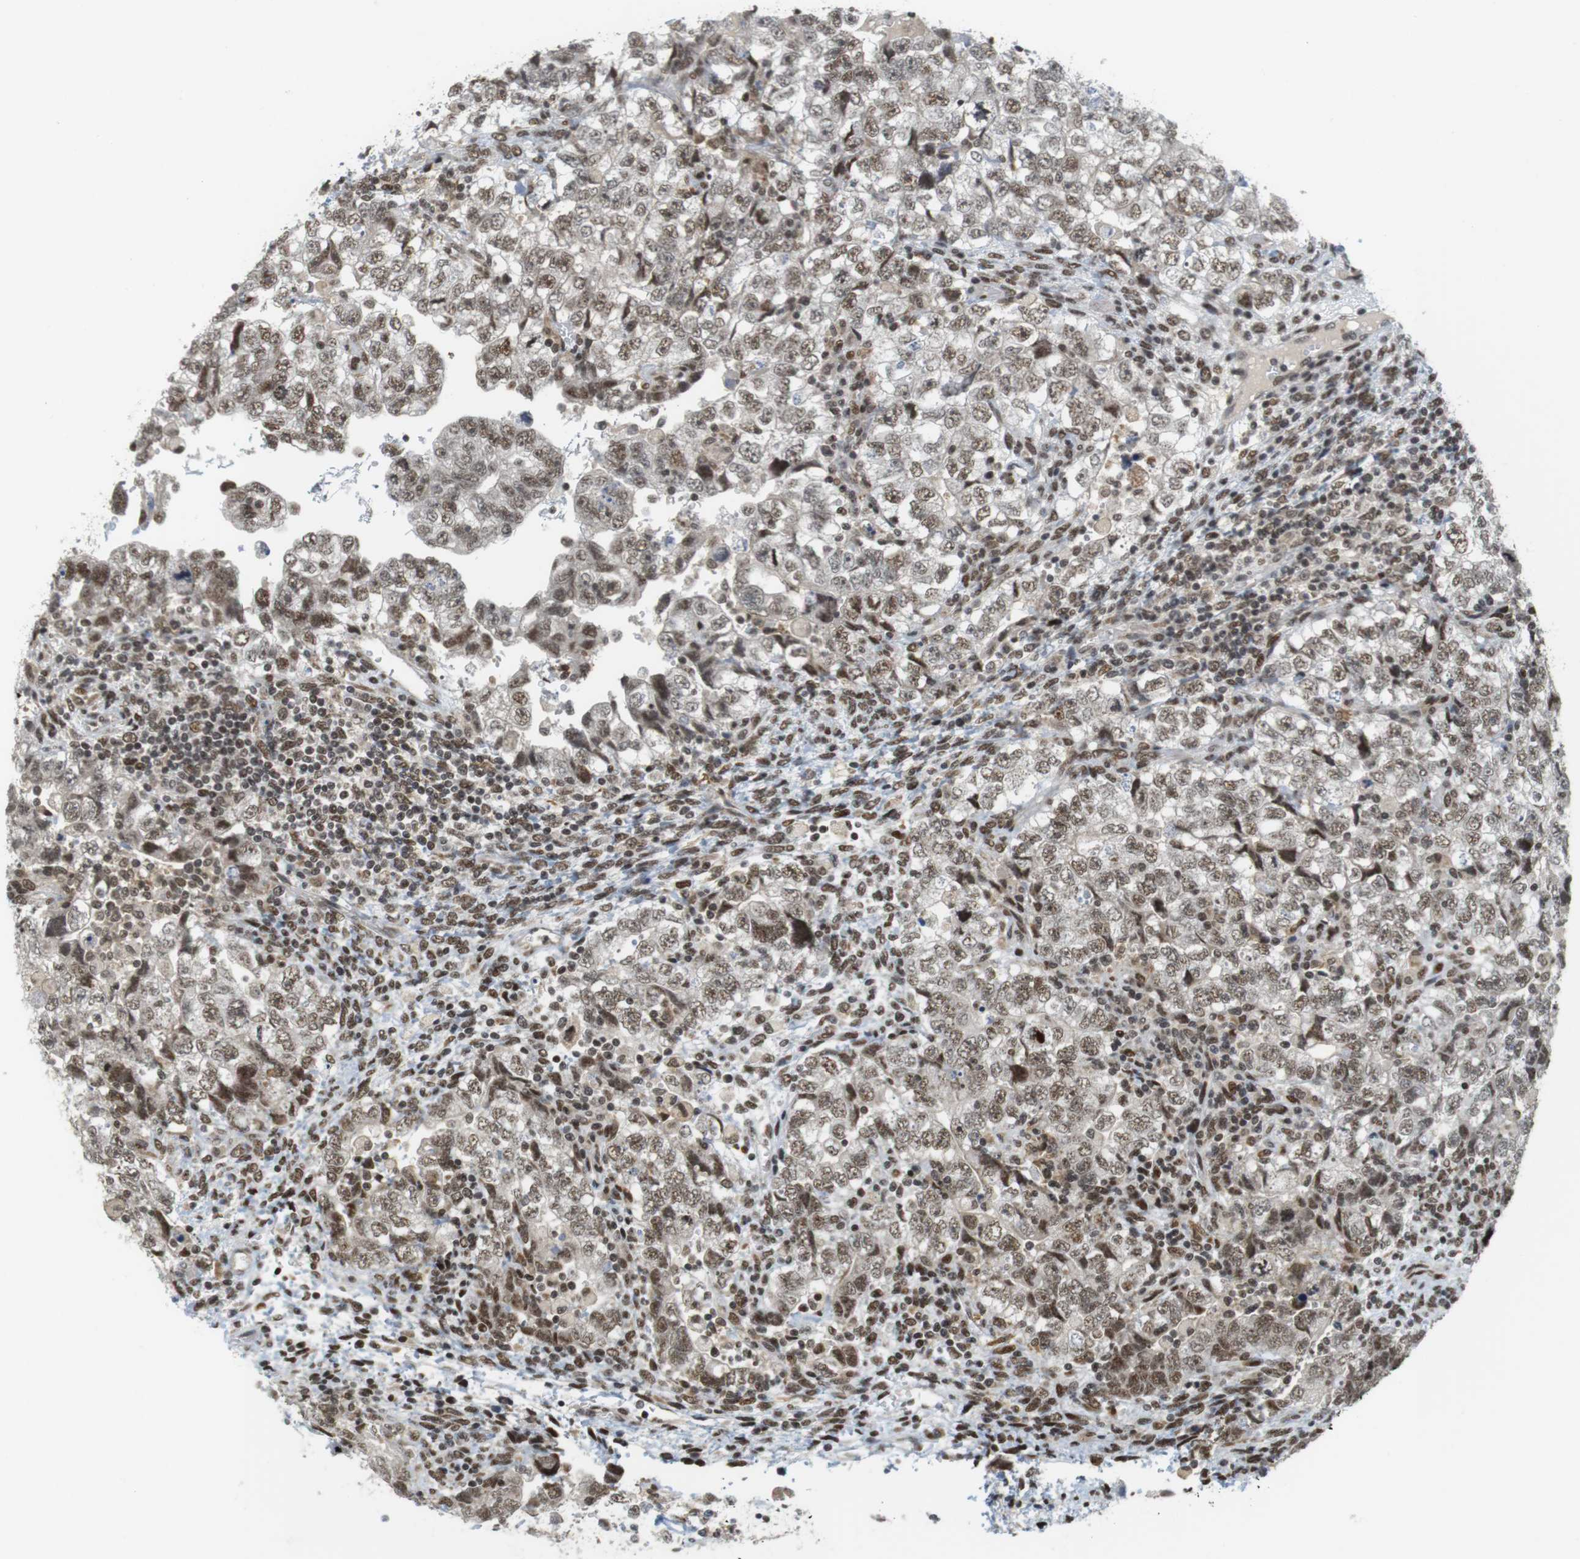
{"staining": {"intensity": "moderate", "quantity": ">75%", "location": "nuclear"}, "tissue": "testis cancer", "cell_type": "Tumor cells", "image_type": "cancer", "snomed": [{"axis": "morphology", "description": "Carcinoma, Embryonal, NOS"}, {"axis": "topography", "description": "Testis"}], "caption": "DAB (3,3'-diaminobenzidine) immunohistochemical staining of human testis cancer (embryonal carcinoma) displays moderate nuclear protein staining in about >75% of tumor cells.", "gene": "BRD4", "patient": {"sex": "male", "age": 36}}